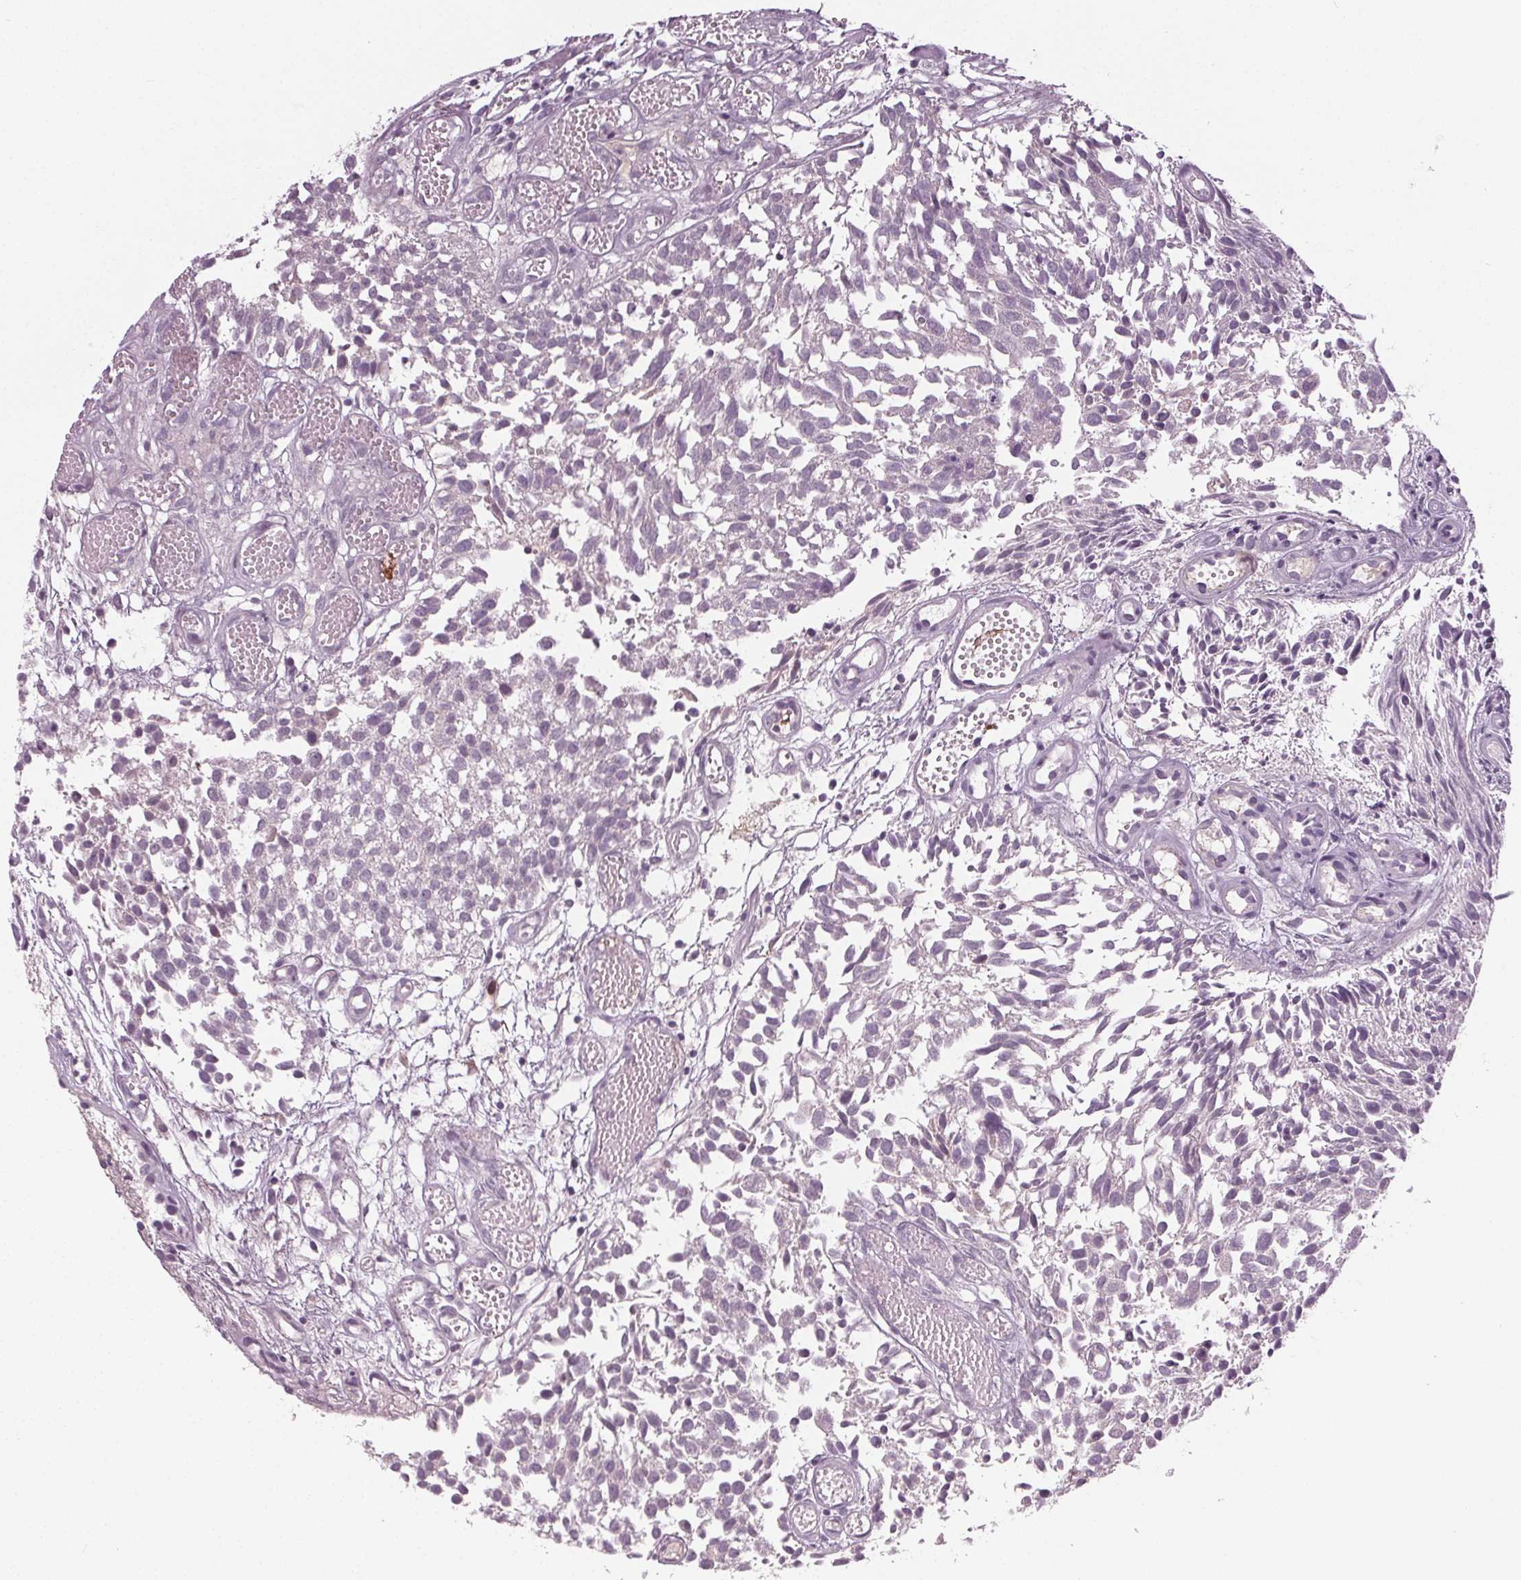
{"staining": {"intensity": "negative", "quantity": "none", "location": "none"}, "tissue": "urothelial cancer", "cell_type": "Tumor cells", "image_type": "cancer", "snomed": [{"axis": "morphology", "description": "Urothelial carcinoma, Low grade"}, {"axis": "topography", "description": "Urinary bladder"}], "caption": "Protein analysis of urothelial cancer displays no significant expression in tumor cells.", "gene": "ZNF605", "patient": {"sex": "male", "age": 70}}